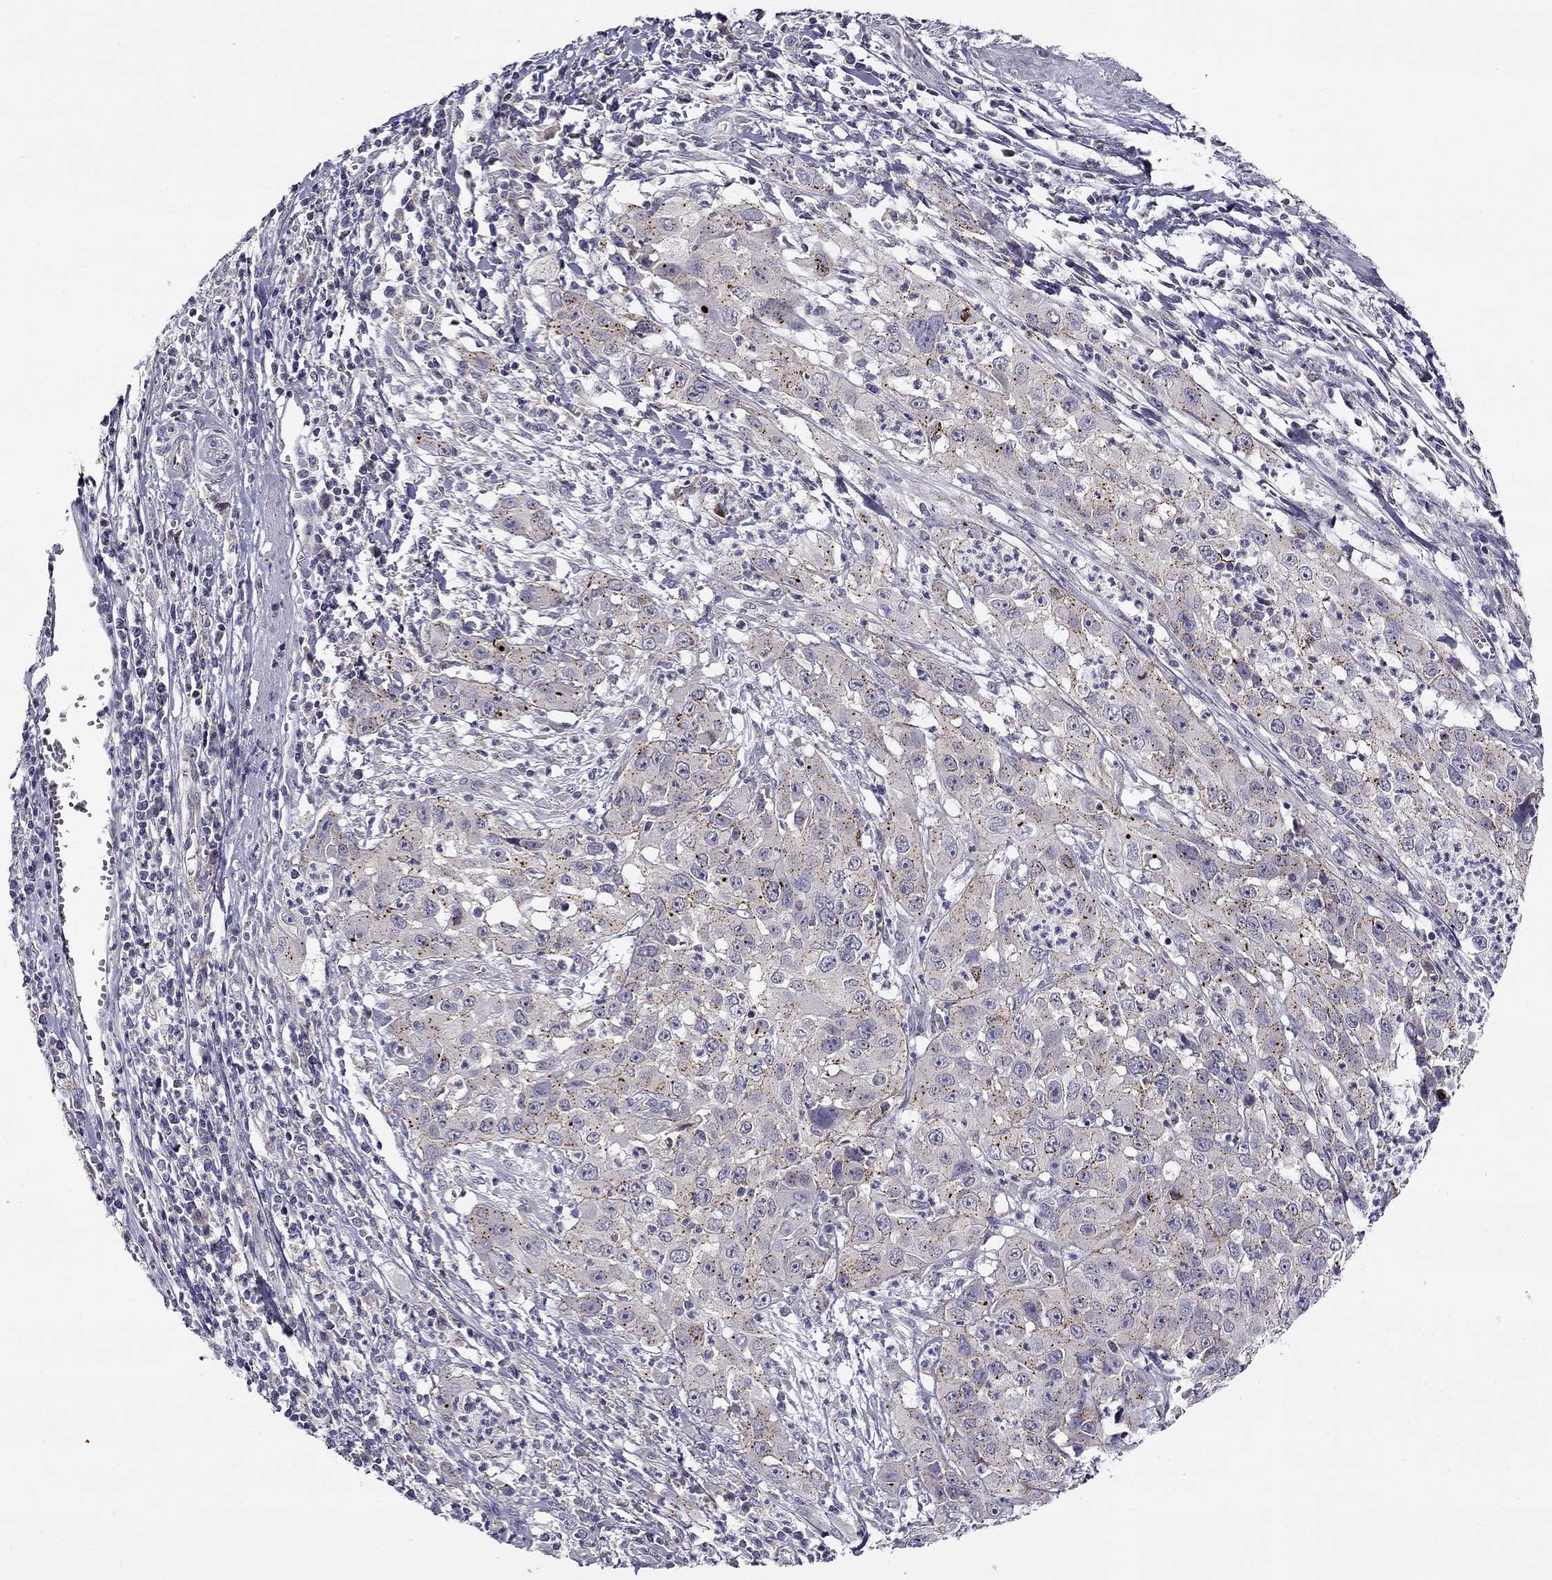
{"staining": {"intensity": "moderate", "quantity": "<25%", "location": "cytoplasmic/membranous"}, "tissue": "cervical cancer", "cell_type": "Tumor cells", "image_type": "cancer", "snomed": [{"axis": "morphology", "description": "Squamous cell carcinoma, NOS"}, {"axis": "topography", "description": "Cervix"}], "caption": "This micrograph displays immunohistochemistry (IHC) staining of human cervical cancer (squamous cell carcinoma), with low moderate cytoplasmic/membranous expression in about <25% of tumor cells.", "gene": "CNR1", "patient": {"sex": "female", "age": 32}}